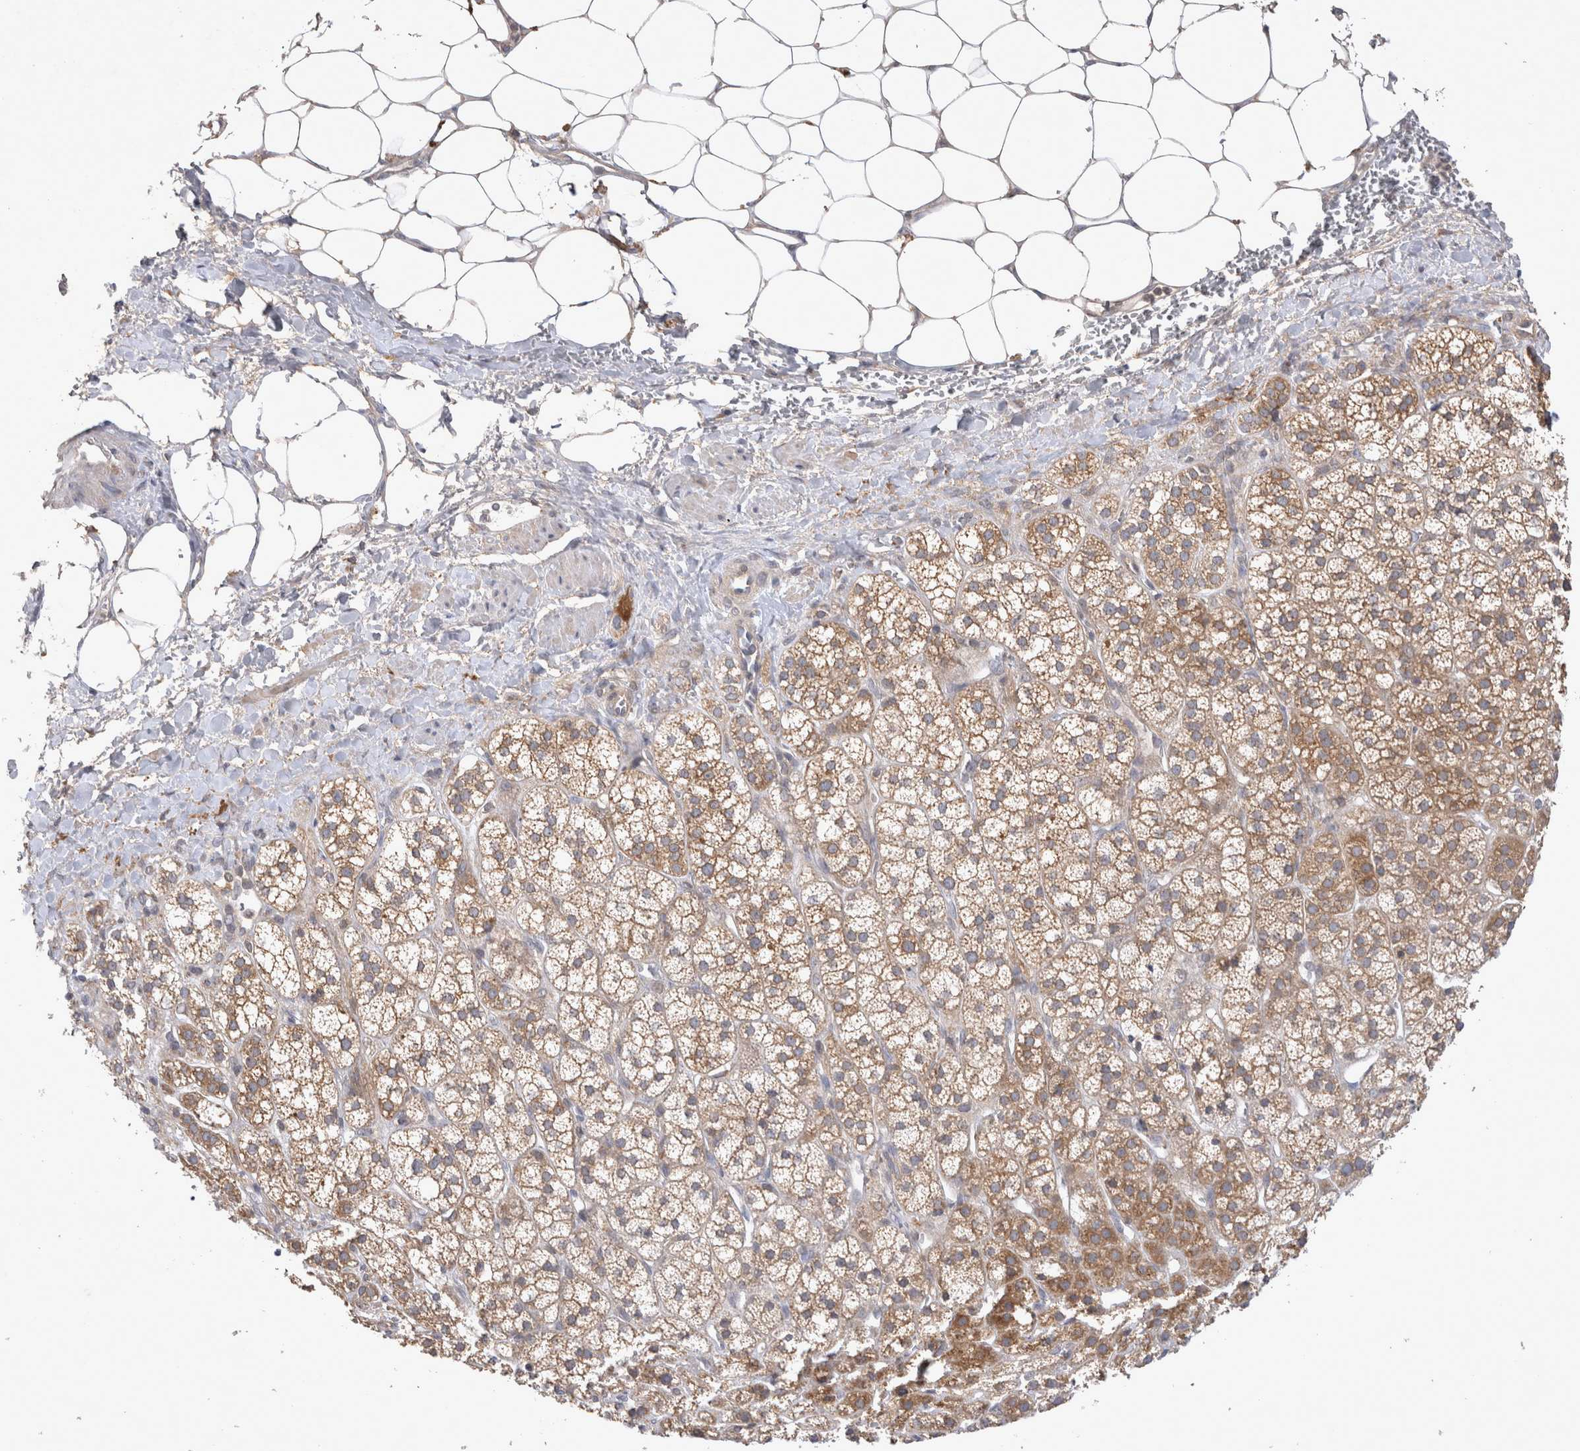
{"staining": {"intensity": "moderate", "quantity": ">75%", "location": "cytoplasmic/membranous"}, "tissue": "adrenal gland", "cell_type": "Glandular cells", "image_type": "normal", "snomed": [{"axis": "morphology", "description": "Normal tissue, NOS"}, {"axis": "topography", "description": "Adrenal gland"}], "caption": "Immunohistochemical staining of unremarkable adrenal gland reveals >75% levels of moderate cytoplasmic/membranous protein expression in about >75% of glandular cells. The protein of interest is shown in brown color, while the nuclei are stained blue.", "gene": "SRD5A3", "patient": {"sex": "male", "age": 56}}